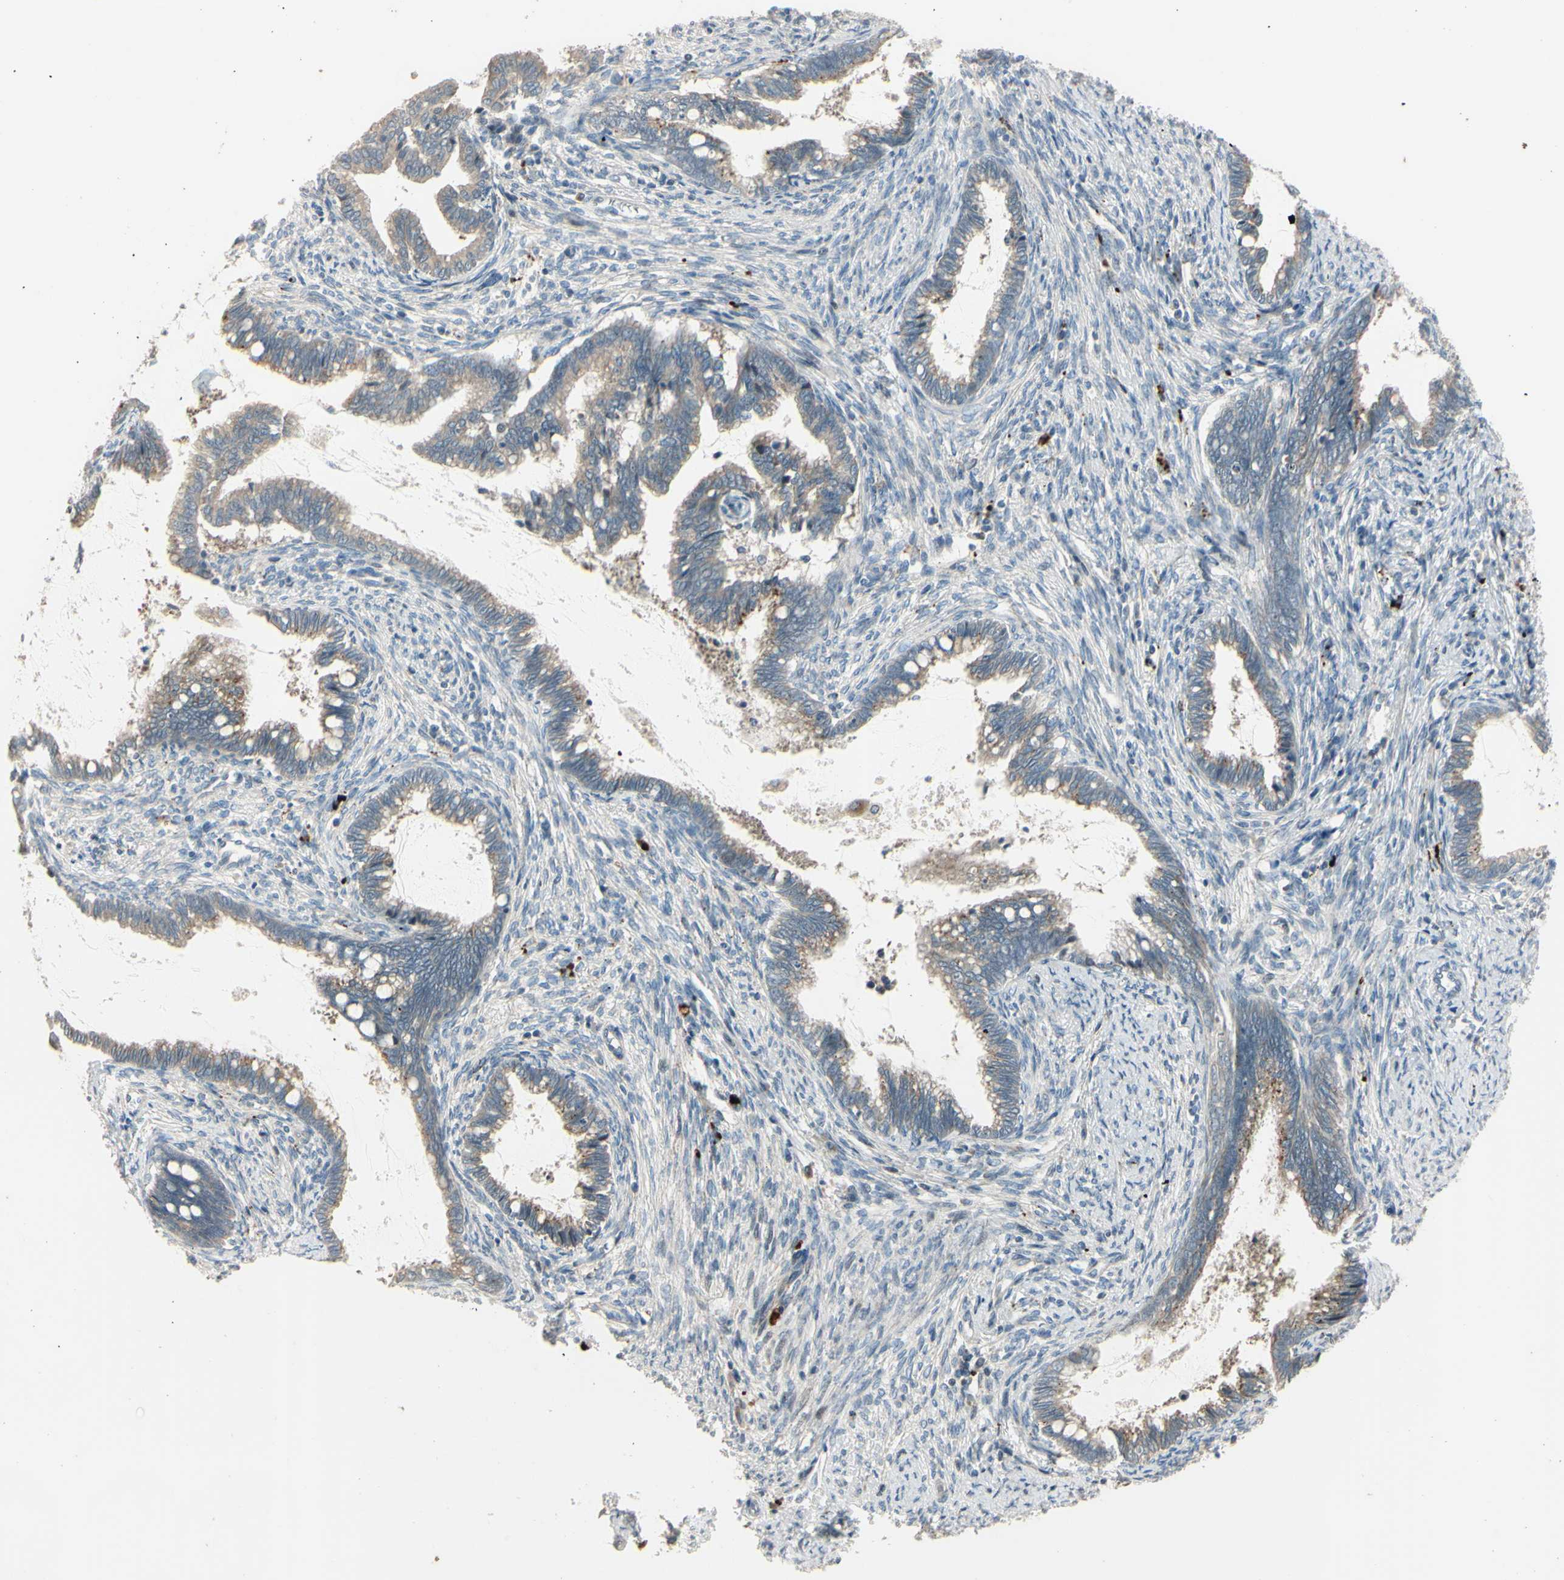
{"staining": {"intensity": "weak", "quantity": ">75%", "location": "cytoplasmic/membranous"}, "tissue": "cervical cancer", "cell_type": "Tumor cells", "image_type": "cancer", "snomed": [{"axis": "morphology", "description": "Adenocarcinoma, NOS"}, {"axis": "topography", "description": "Cervix"}], "caption": "Cervical adenocarcinoma stained with DAB immunohistochemistry exhibits low levels of weak cytoplasmic/membranous staining in approximately >75% of tumor cells.", "gene": "NDFIP1", "patient": {"sex": "female", "age": 44}}